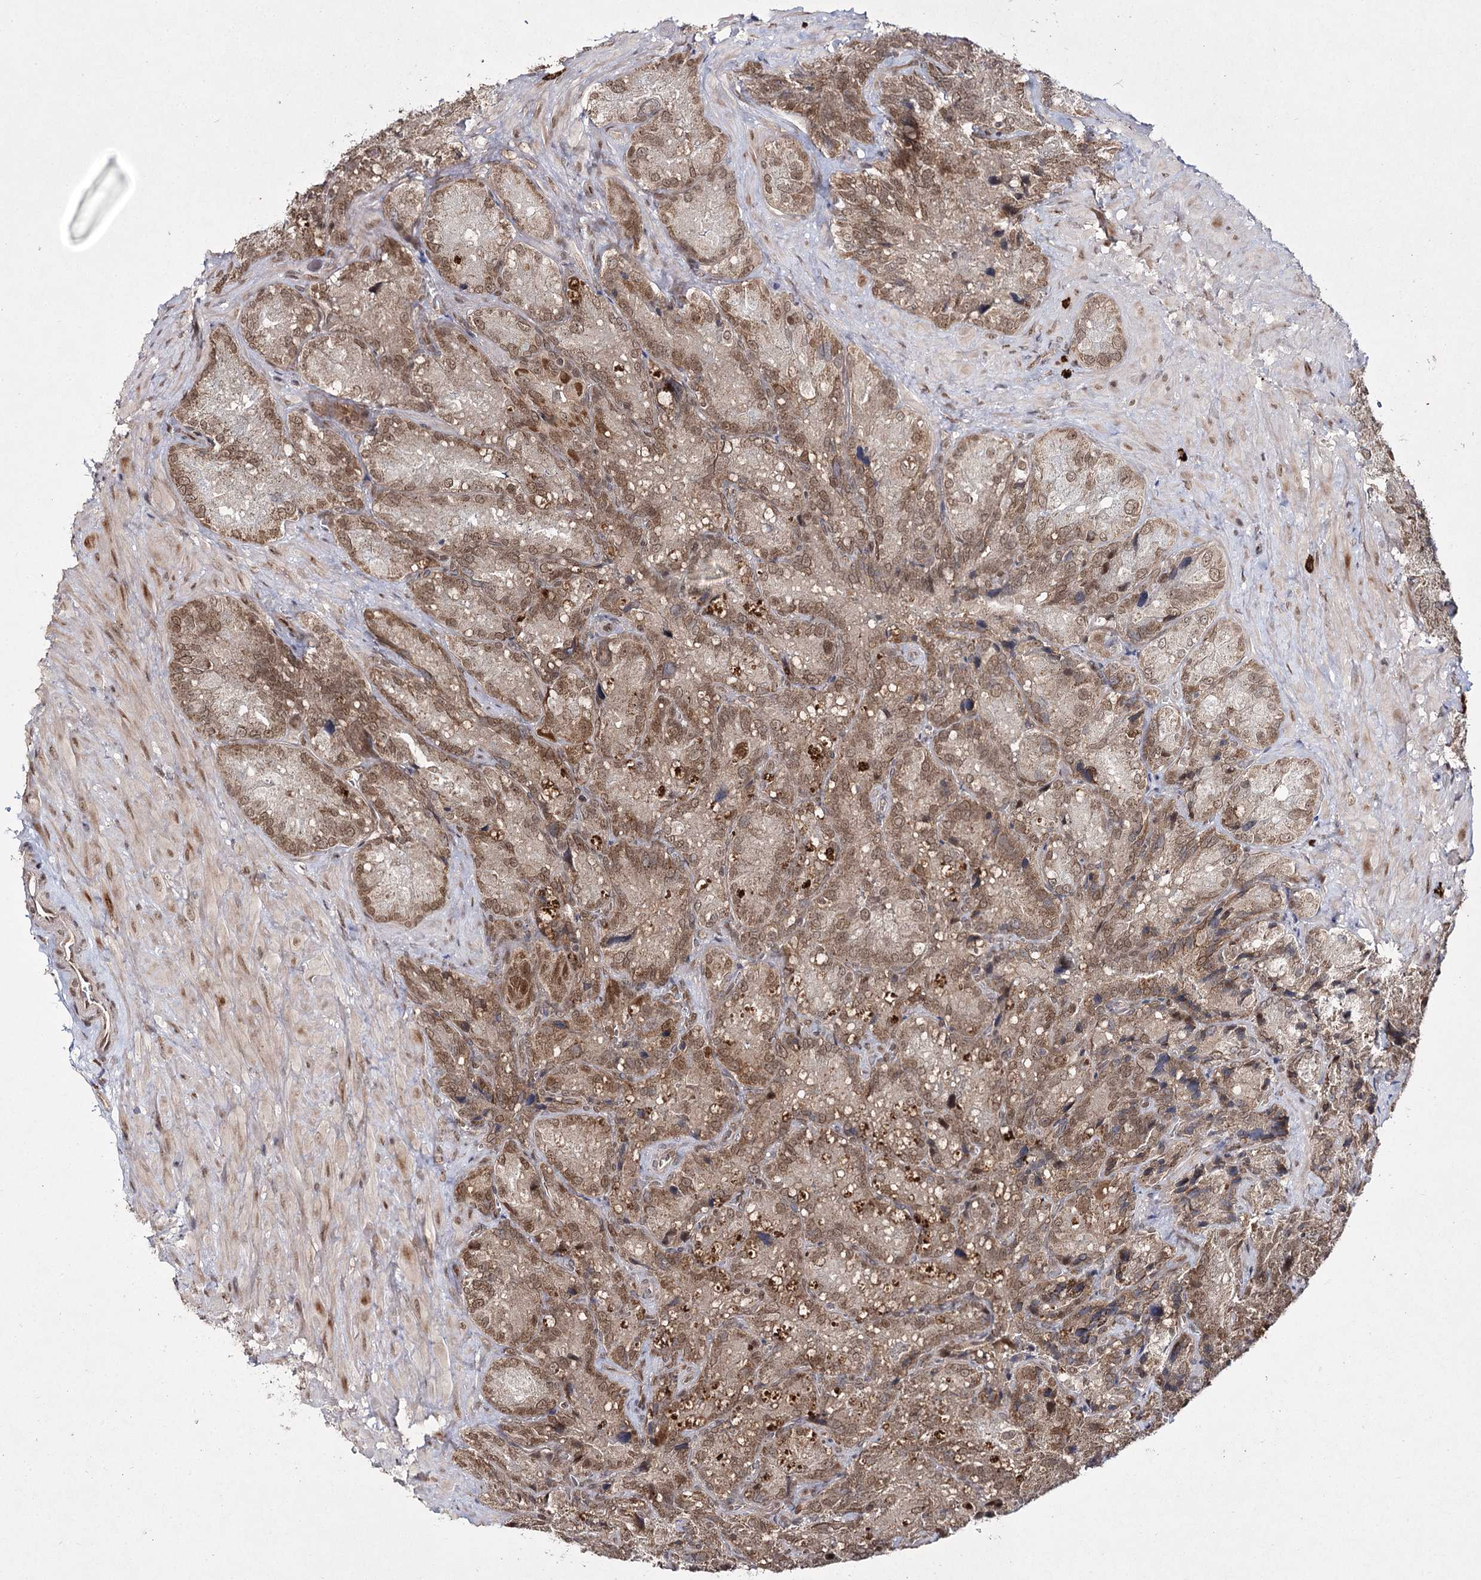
{"staining": {"intensity": "moderate", "quantity": ">75%", "location": "cytoplasmic/membranous,nuclear"}, "tissue": "seminal vesicle", "cell_type": "Glandular cells", "image_type": "normal", "snomed": [{"axis": "morphology", "description": "Normal tissue, NOS"}, {"axis": "topography", "description": "Seminal veicle"}], "caption": "Moderate cytoplasmic/membranous,nuclear staining for a protein is seen in approximately >75% of glandular cells of unremarkable seminal vesicle using immunohistochemistry.", "gene": "TRNT1", "patient": {"sex": "male", "age": 62}}